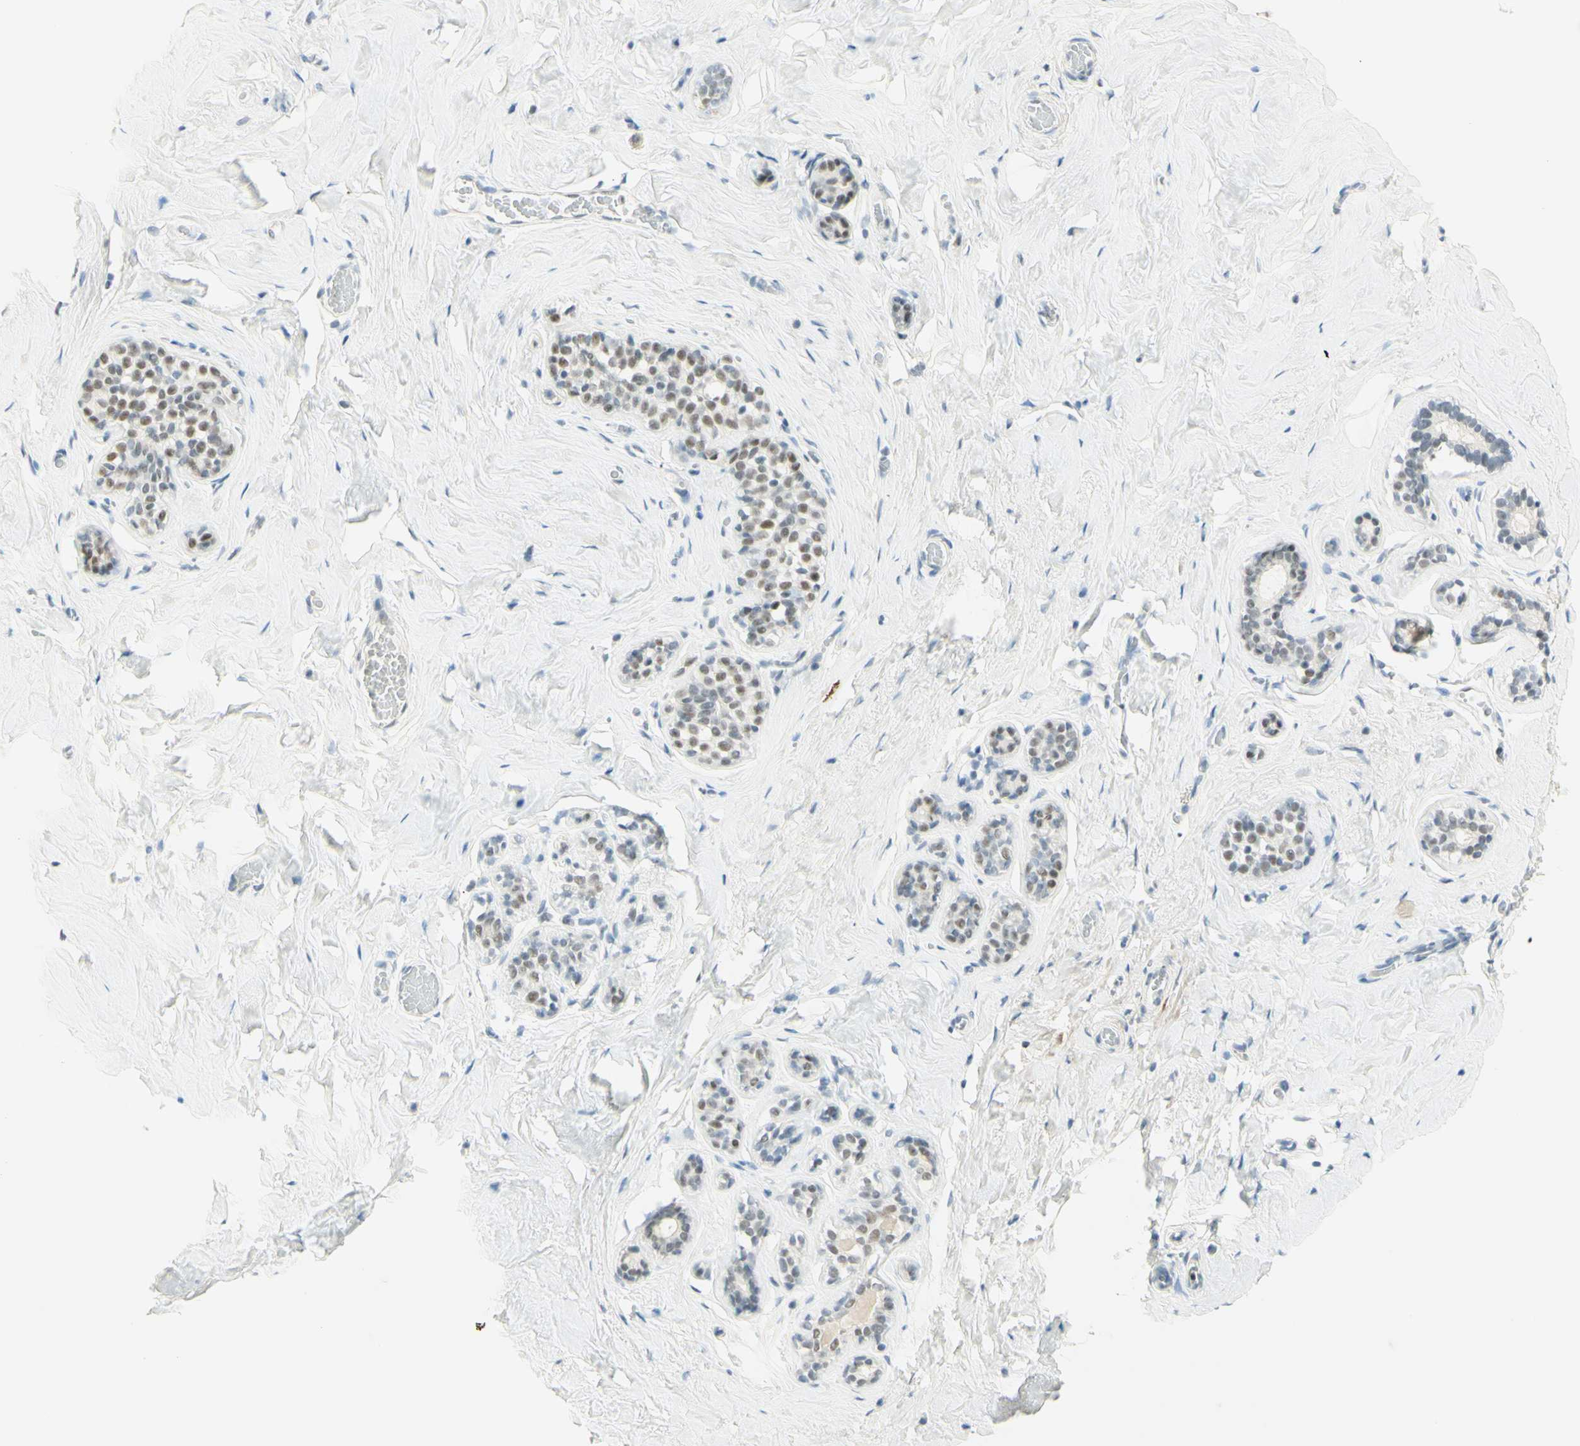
{"staining": {"intensity": "moderate", "quantity": "25%-75%", "location": "nuclear"}, "tissue": "breast", "cell_type": "Glandular cells", "image_type": "normal", "snomed": [{"axis": "morphology", "description": "Normal tissue, NOS"}, {"axis": "topography", "description": "Breast"}], "caption": "DAB (3,3'-diaminobenzidine) immunohistochemical staining of benign breast displays moderate nuclear protein expression in approximately 25%-75% of glandular cells. Nuclei are stained in blue.", "gene": "PMS2", "patient": {"sex": "female", "age": 75}}